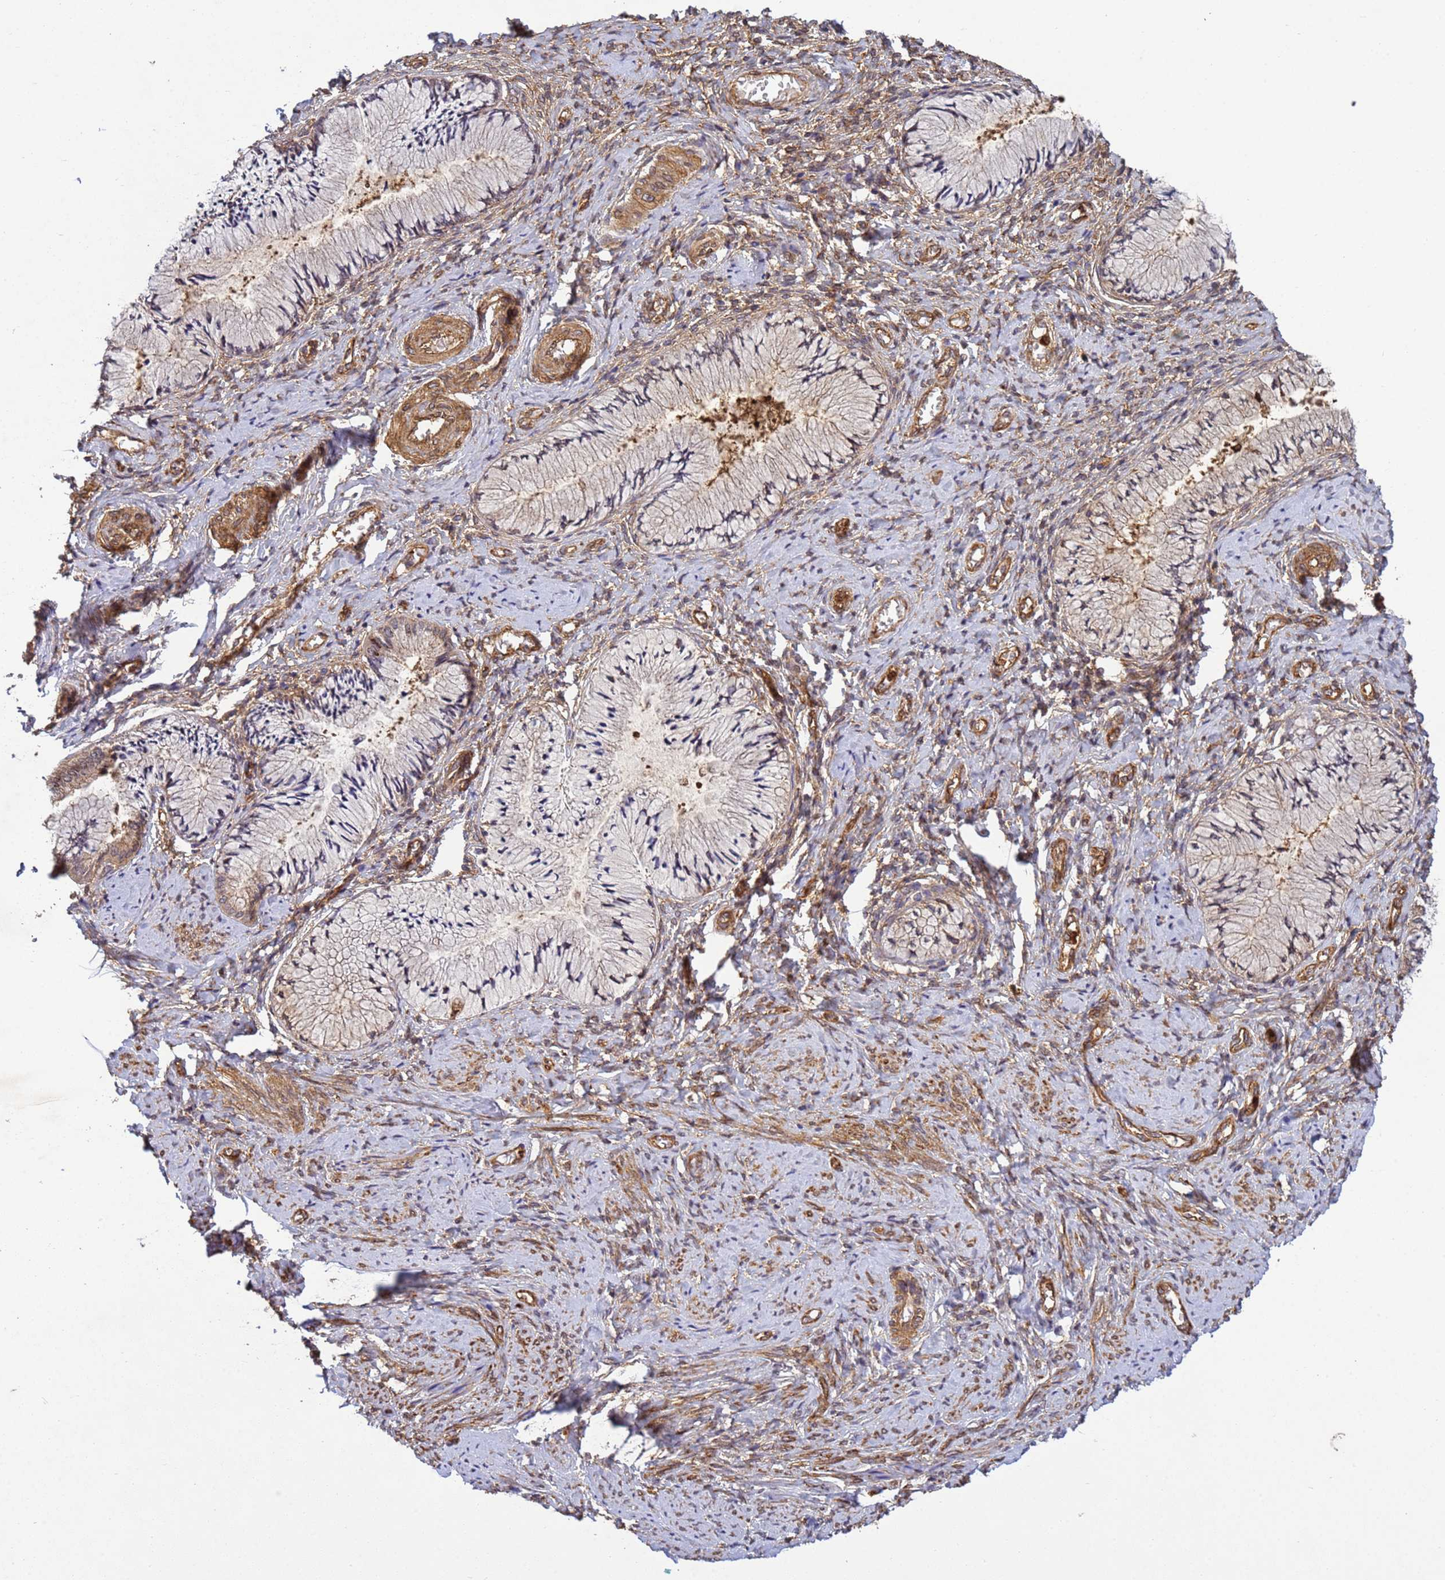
{"staining": {"intensity": "moderate", "quantity": "25%-75%", "location": "cytoplasmic/membranous,nuclear"}, "tissue": "cervix", "cell_type": "Glandular cells", "image_type": "normal", "snomed": [{"axis": "morphology", "description": "Normal tissue, NOS"}, {"axis": "topography", "description": "Cervix"}], "caption": "Protein expression analysis of unremarkable cervix displays moderate cytoplasmic/membranous,nuclear staining in about 25%-75% of glandular cells.", "gene": "C8orf34", "patient": {"sex": "female", "age": 42}}